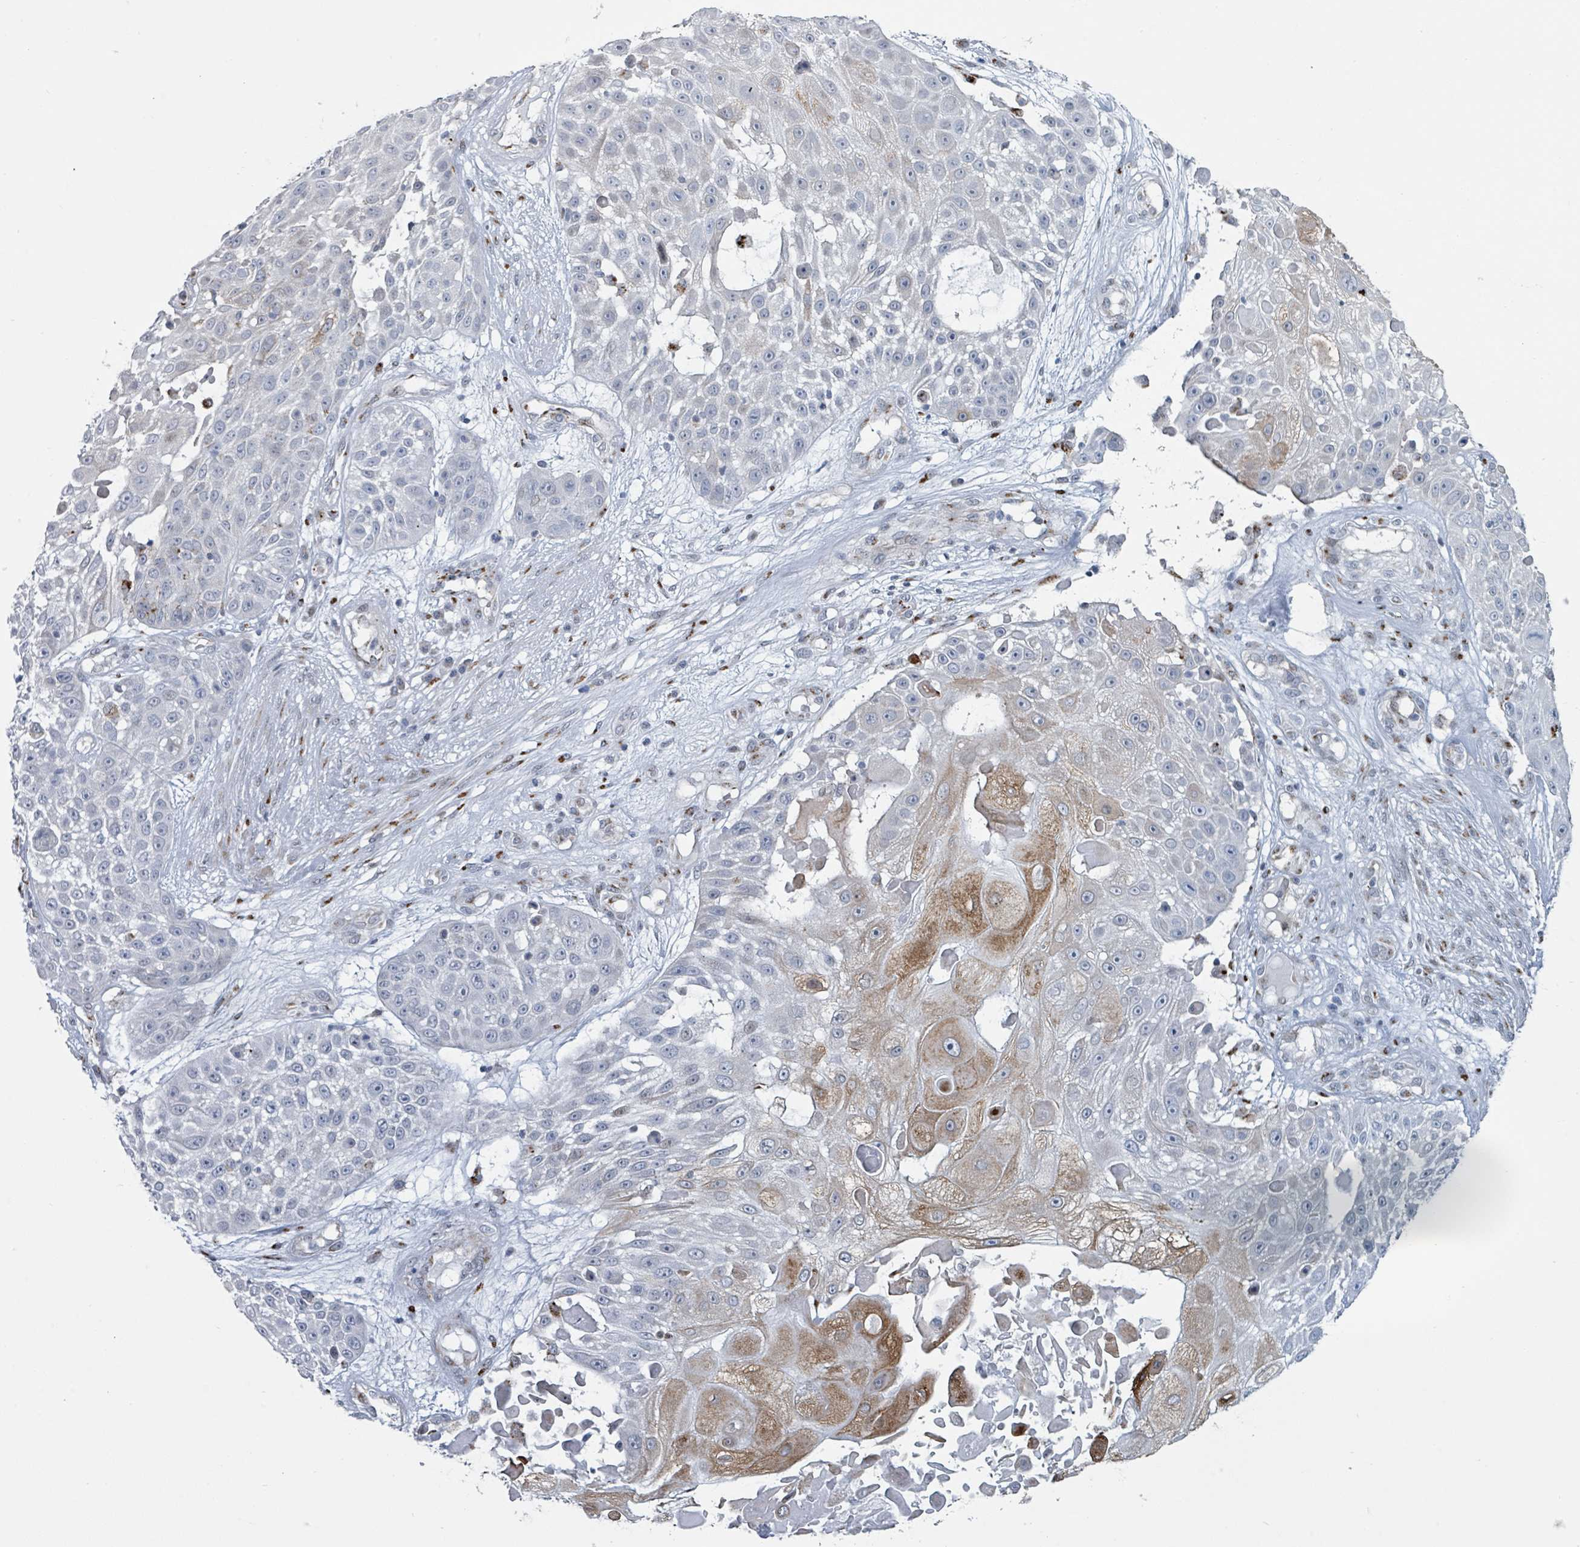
{"staining": {"intensity": "moderate", "quantity": "<25%", "location": "cytoplasmic/membranous"}, "tissue": "skin cancer", "cell_type": "Tumor cells", "image_type": "cancer", "snomed": [{"axis": "morphology", "description": "Squamous cell carcinoma, NOS"}, {"axis": "topography", "description": "Skin"}], "caption": "Squamous cell carcinoma (skin) tissue shows moderate cytoplasmic/membranous staining in approximately <25% of tumor cells, visualized by immunohistochemistry.", "gene": "DCAF5", "patient": {"sex": "female", "age": 86}}